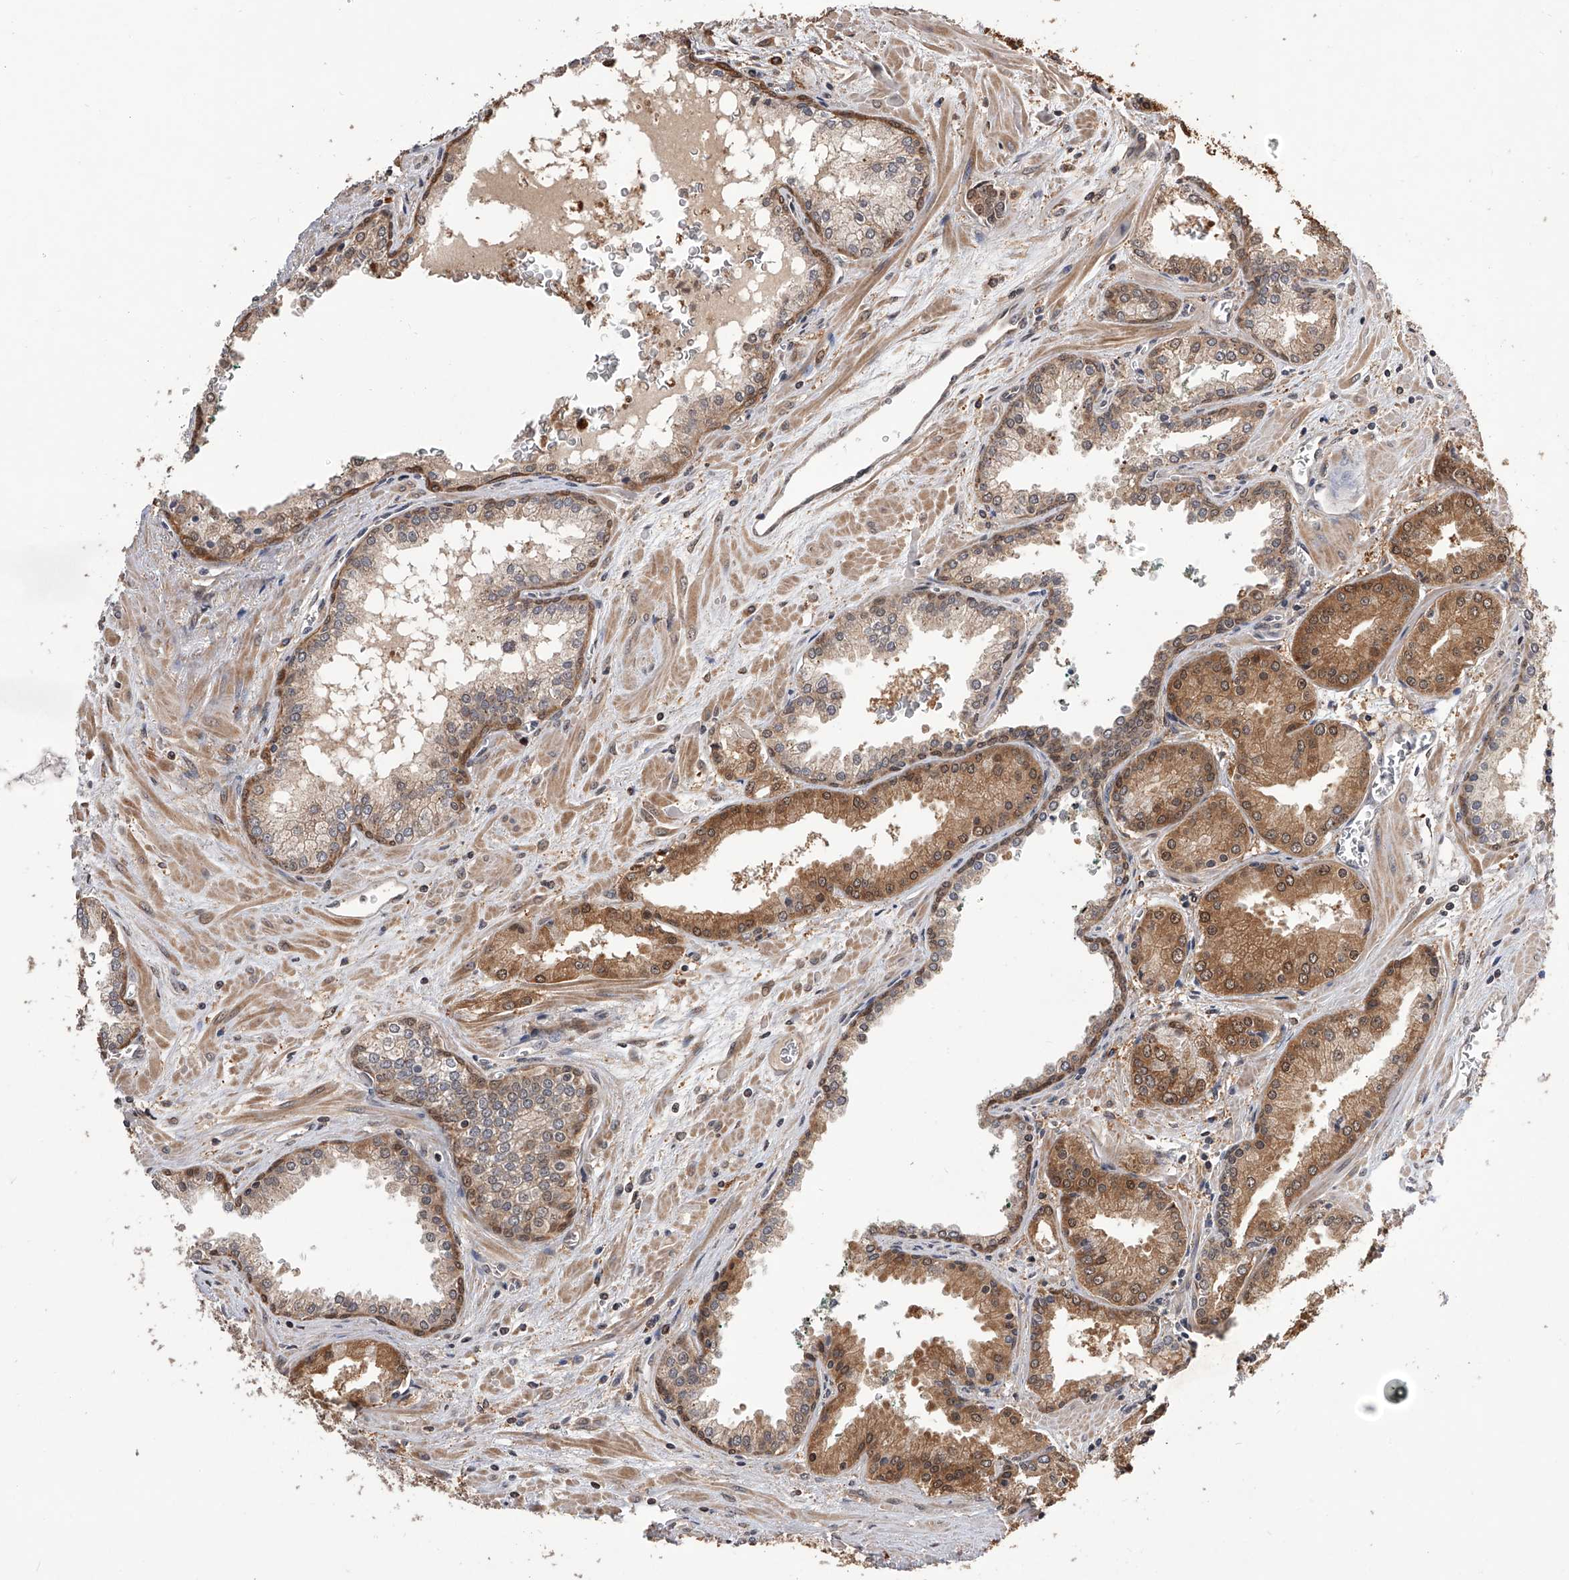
{"staining": {"intensity": "moderate", "quantity": ">75%", "location": "cytoplasmic/membranous,nuclear"}, "tissue": "prostate cancer", "cell_type": "Tumor cells", "image_type": "cancer", "snomed": [{"axis": "morphology", "description": "Adenocarcinoma, Low grade"}, {"axis": "topography", "description": "Prostate"}], "caption": "Immunohistochemical staining of prostate adenocarcinoma (low-grade) reveals medium levels of moderate cytoplasmic/membranous and nuclear expression in approximately >75% of tumor cells. (IHC, brightfield microscopy, high magnification).", "gene": "GMDS", "patient": {"sex": "male", "age": 67}}